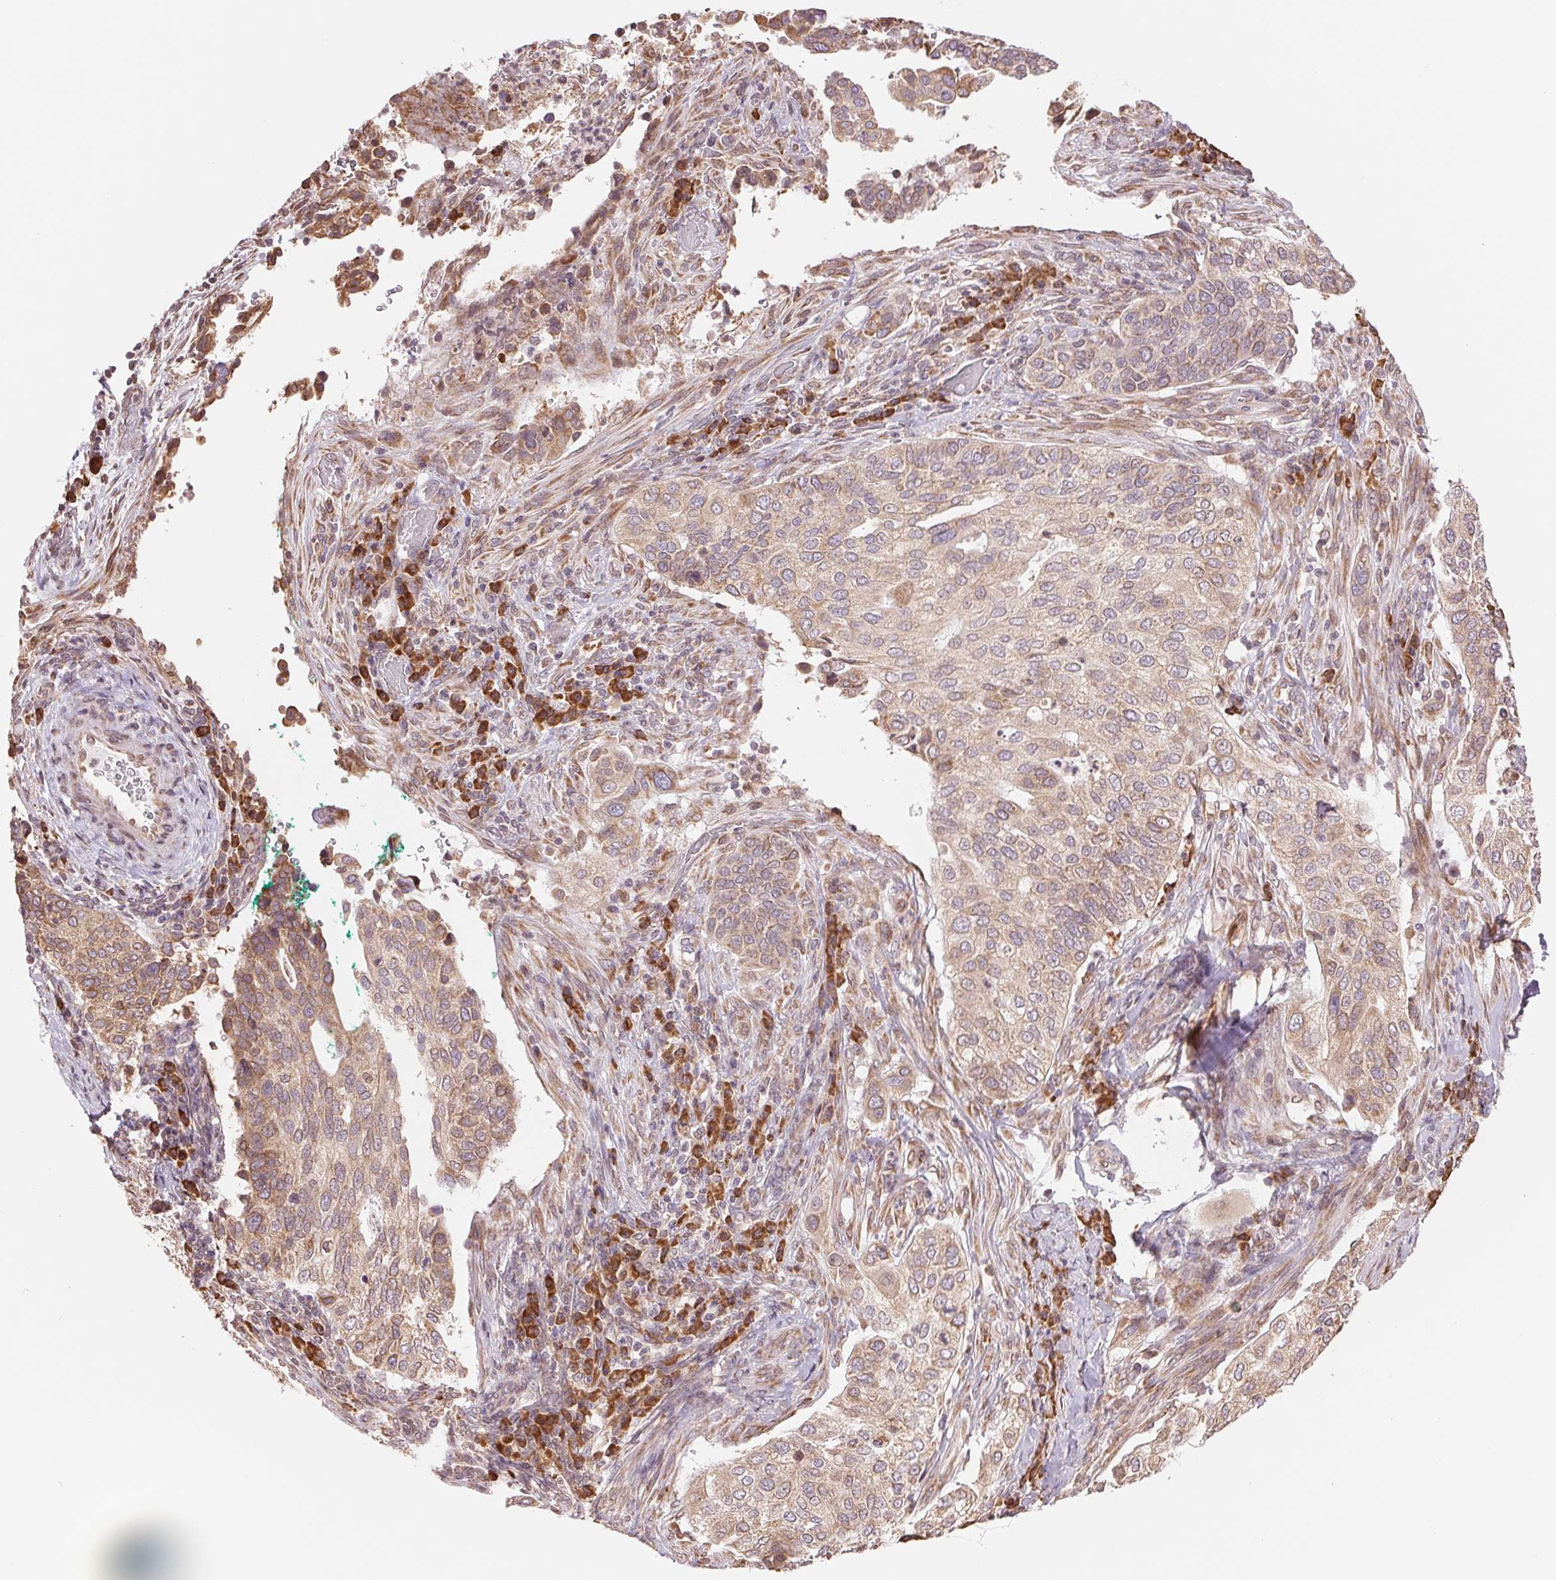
{"staining": {"intensity": "weak", "quantity": ">75%", "location": "cytoplasmic/membranous"}, "tissue": "cervical cancer", "cell_type": "Tumor cells", "image_type": "cancer", "snomed": [{"axis": "morphology", "description": "Squamous cell carcinoma, NOS"}, {"axis": "topography", "description": "Cervix"}], "caption": "A brown stain labels weak cytoplasmic/membranous expression of a protein in human cervical cancer (squamous cell carcinoma) tumor cells.", "gene": "RPN1", "patient": {"sex": "female", "age": 38}}